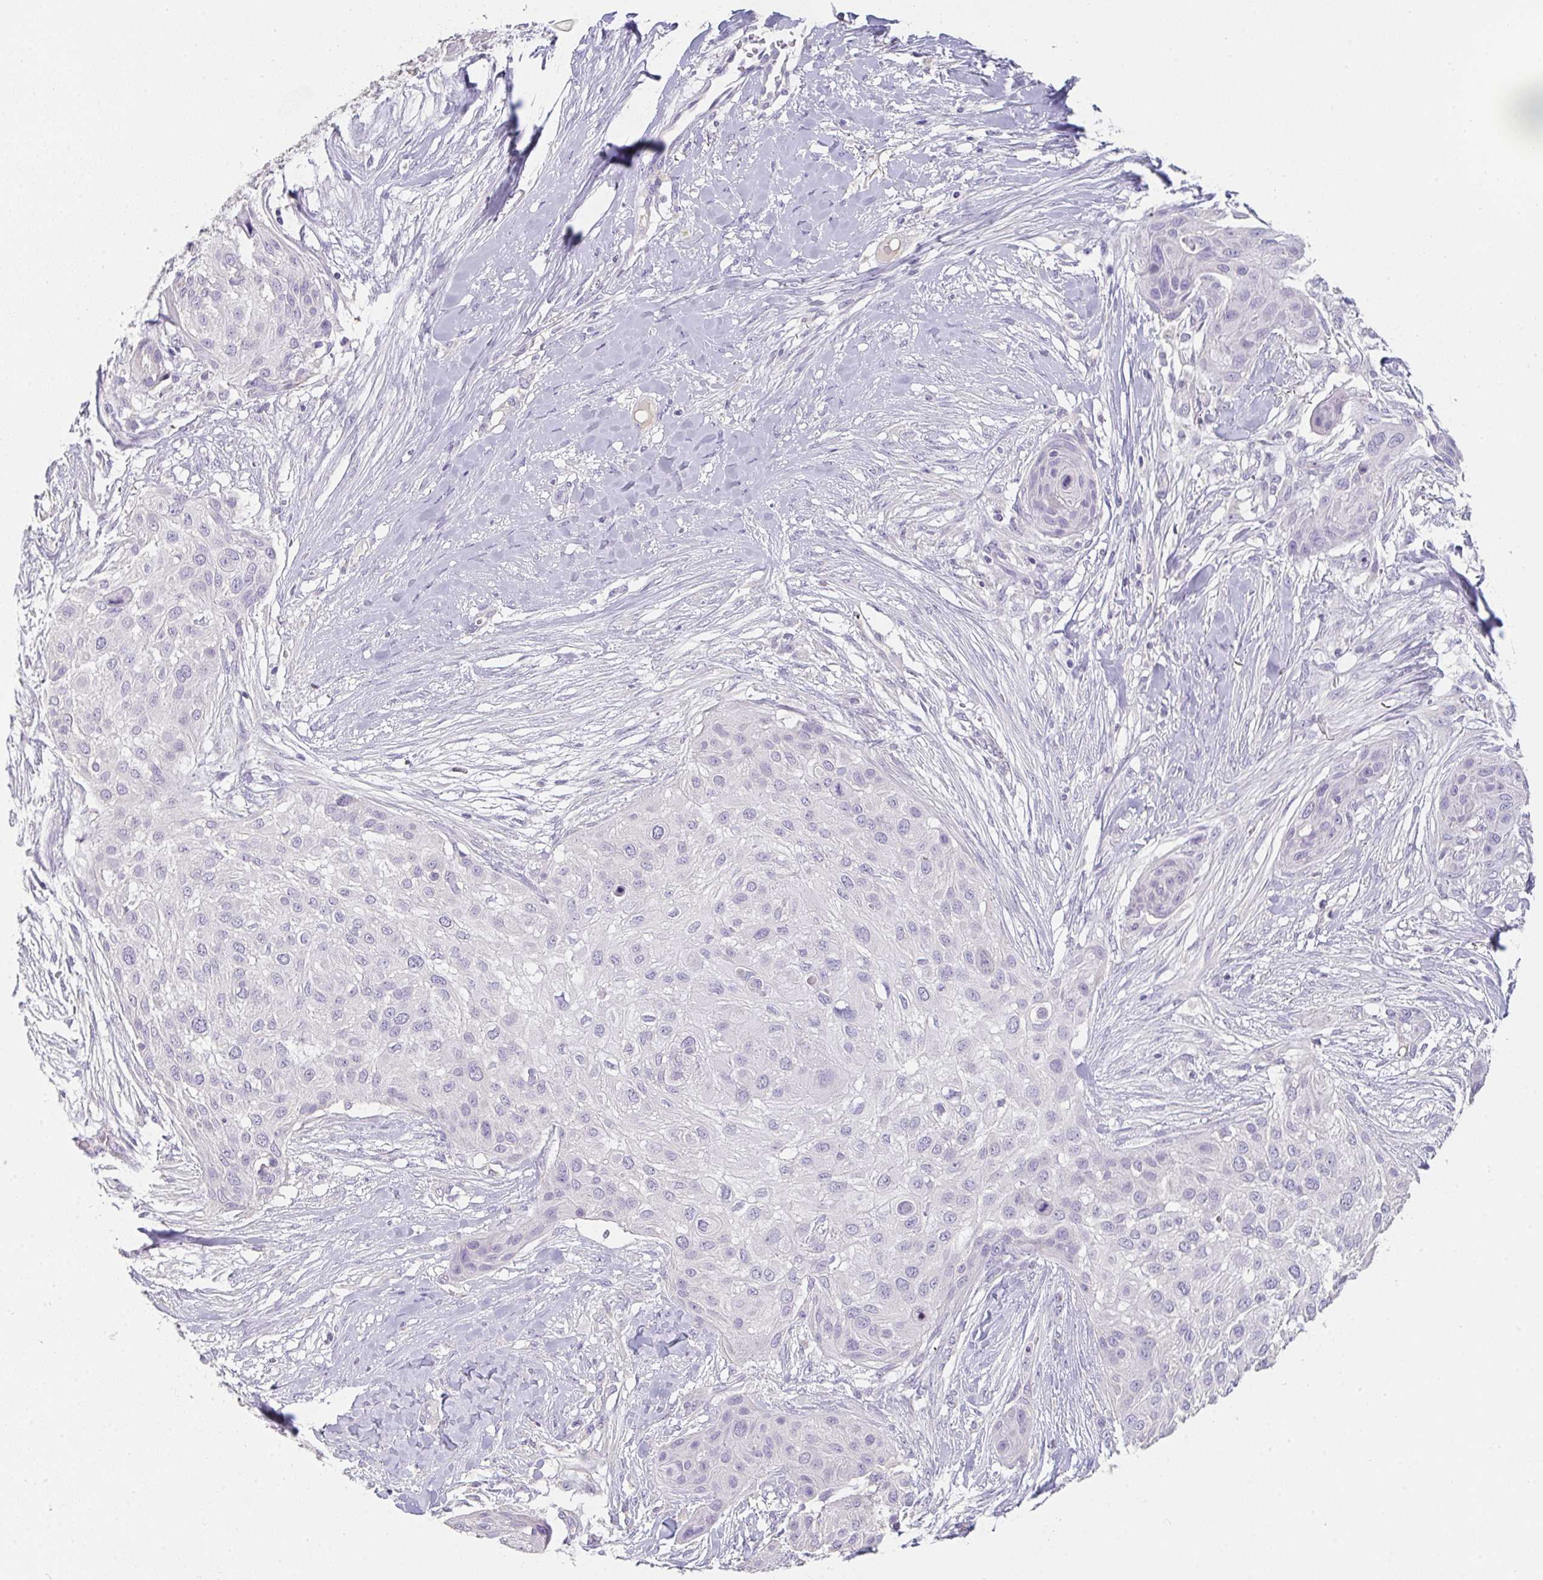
{"staining": {"intensity": "negative", "quantity": "none", "location": "none"}, "tissue": "skin cancer", "cell_type": "Tumor cells", "image_type": "cancer", "snomed": [{"axis": "morphology", "description": "Squamous cell carcinoma, NOS"}, {"axis": "topography", "description": "Skin"}], "caption": "Tumor cells show no significant staining in skin squamous cell carcinoma.", "gene": "ZNF215", "patient": {"sex": "female", "age": 87}}